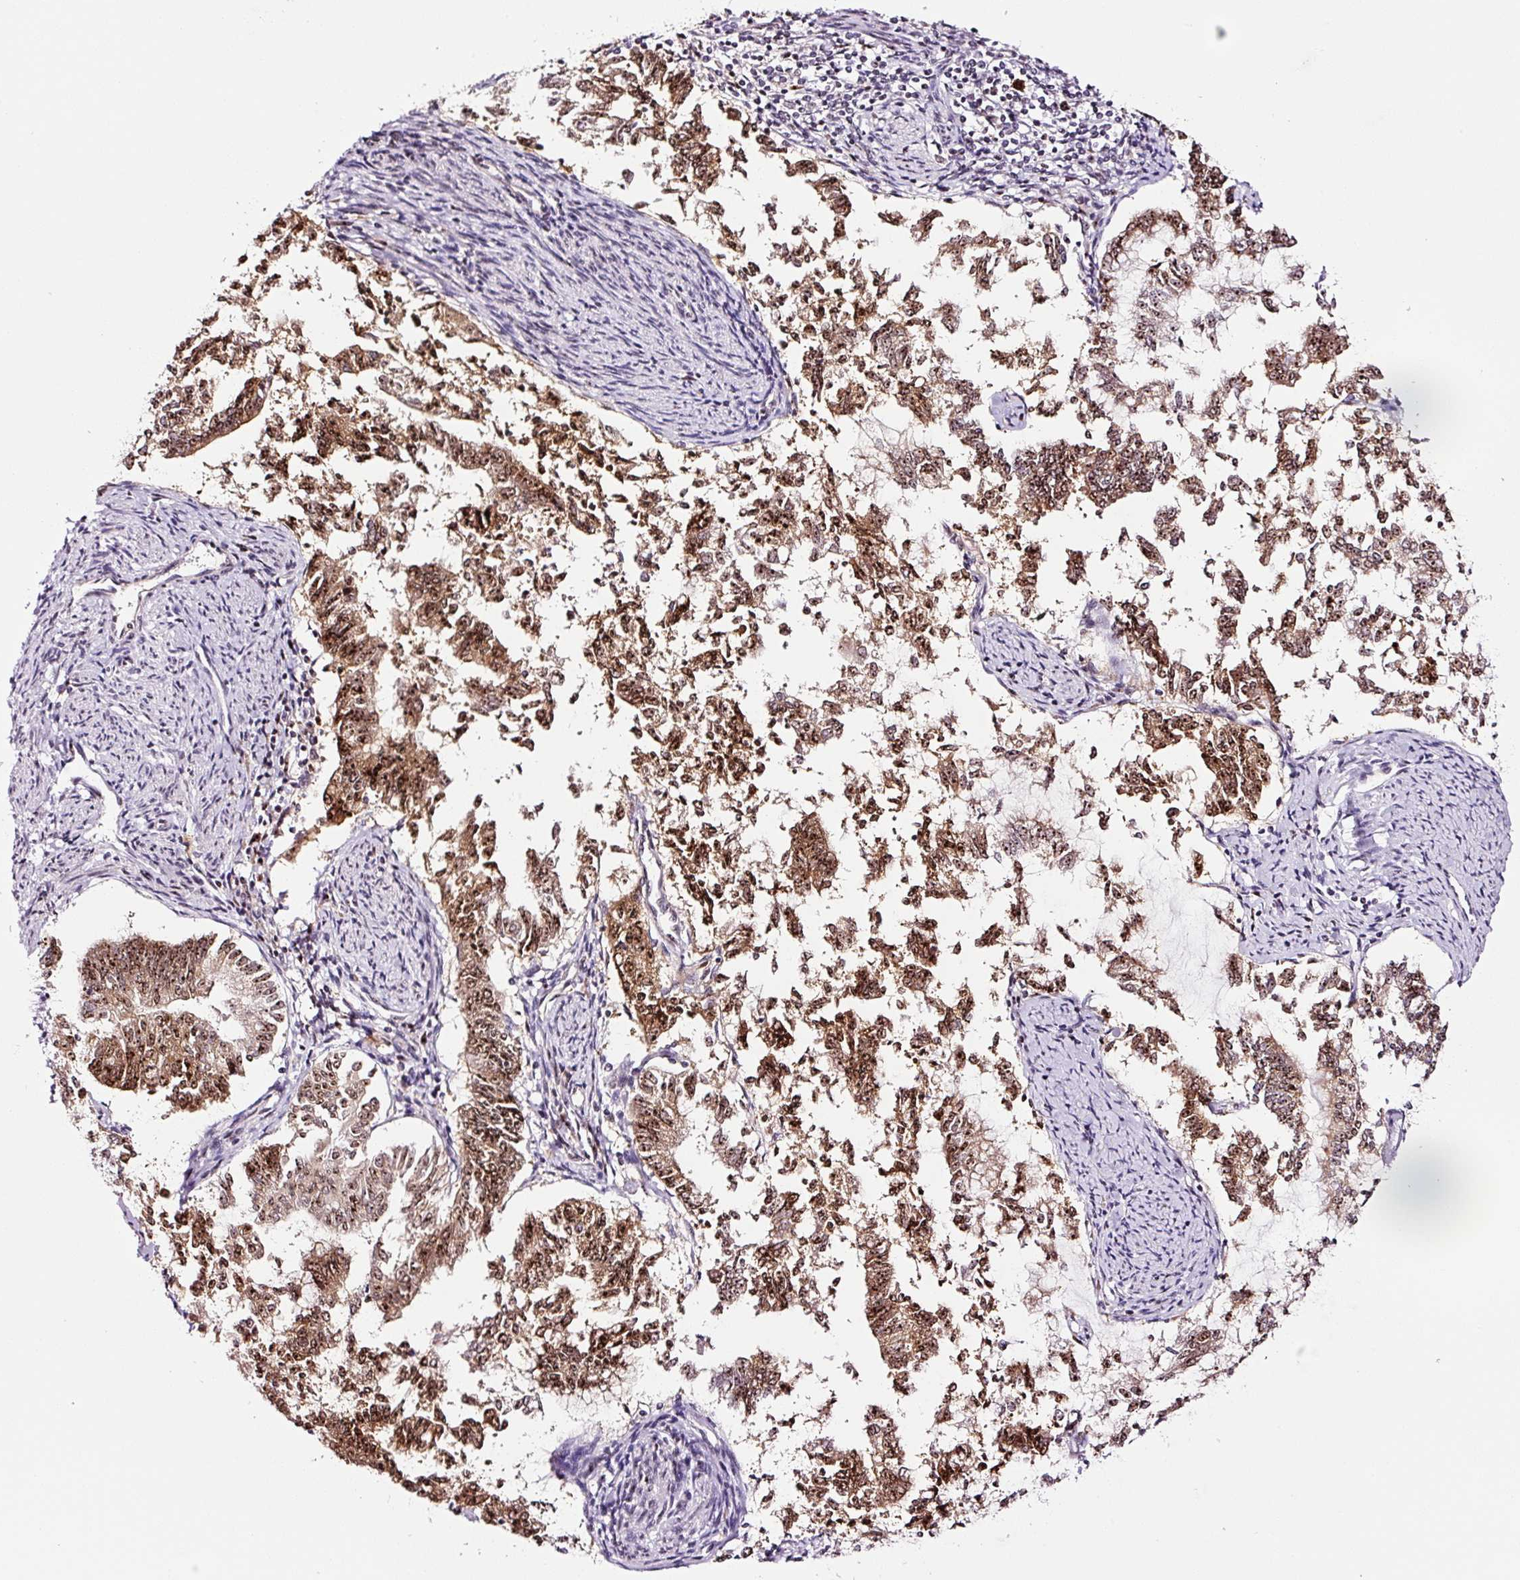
{"staining": {"intensity": "moderate", "quantity": ">75%", "location": "cytoplasmic/membranous,nuclear"}, "tissue": "endometrial cancer", "cell_type": "Tumor cells", "image_type": "cancer", "snomed": [{"axis": "morphology", "description": "Adenocarcinoma, NOS"}, {"axis": "topography", "description": "Endometrium"}], "caption": "Immunohistochemical staining of adenocarcinoma (endometrial) exhibits moderate cytoplasmic/membranous and nuclear protein expression in approximately >75% of tumor cells.", "gene": "GNL3", "patient": {"sex": "female", "age": 79}}